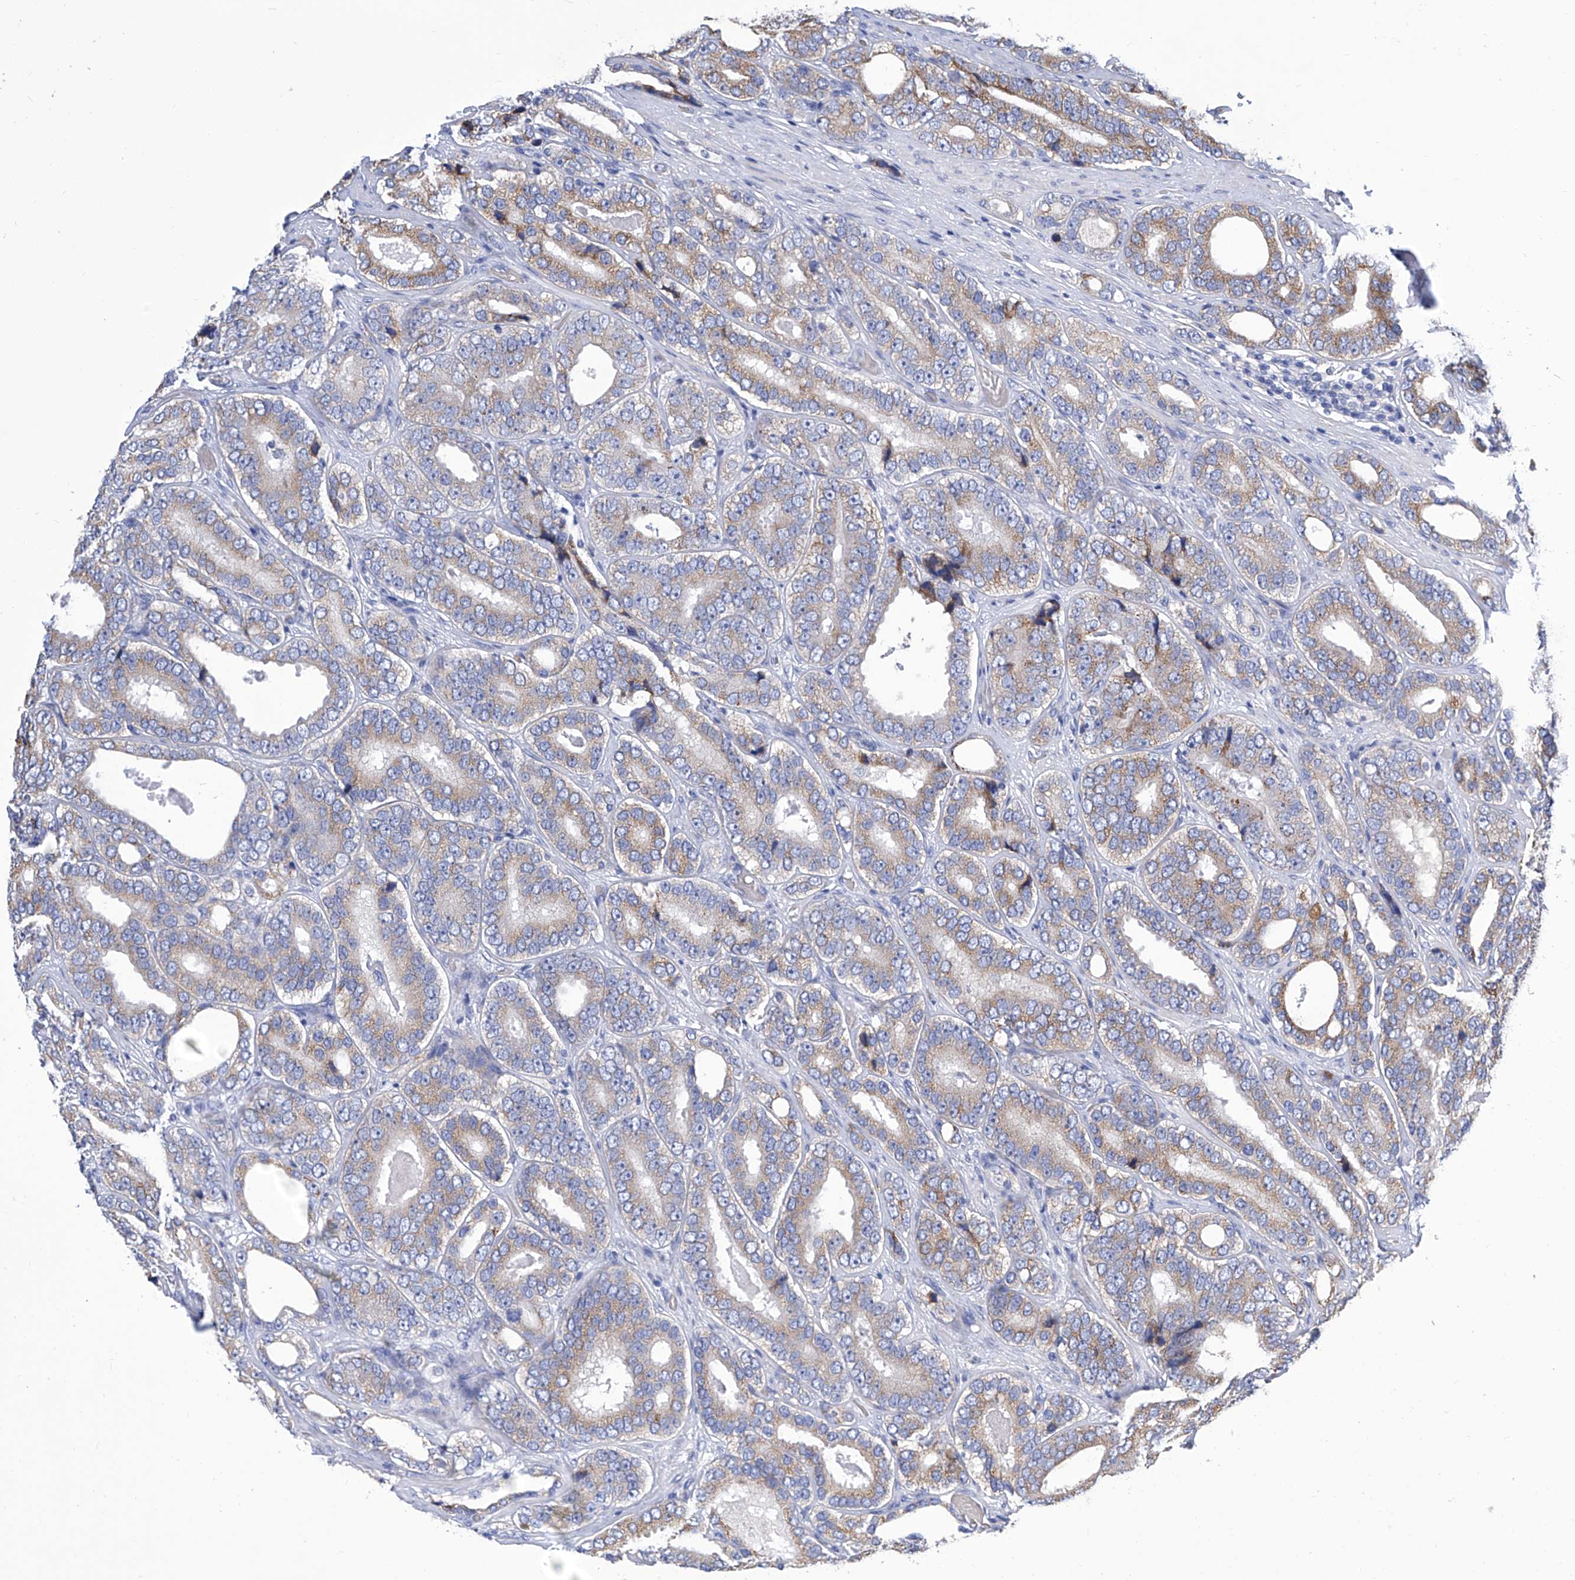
{"staining": {"intensity": "weak", "quantity": "25%-75%", "location": "cytoplasmic/membranous"}, "tissue": "prostate cancer", "cell_type": "Tumor cells", "image_type": "cancer", "snomed": [{"axis": "morphology", "description": "Adenocarcinoma, High grade"}, {"axis": "topography", "description": "Prostate"}], "caption": "Protein expression analysis of prostate cancer (adenocarcinoma (high-grade)) demonstrates weak cytoplasmic/membranous staining in approximately 25%-75% of tumor cells. (brown staining indicates protein expression, while blue staining denotes nuclei).", "gene": "TJAP1", "patient": {"sex": "male", "age": 56}}